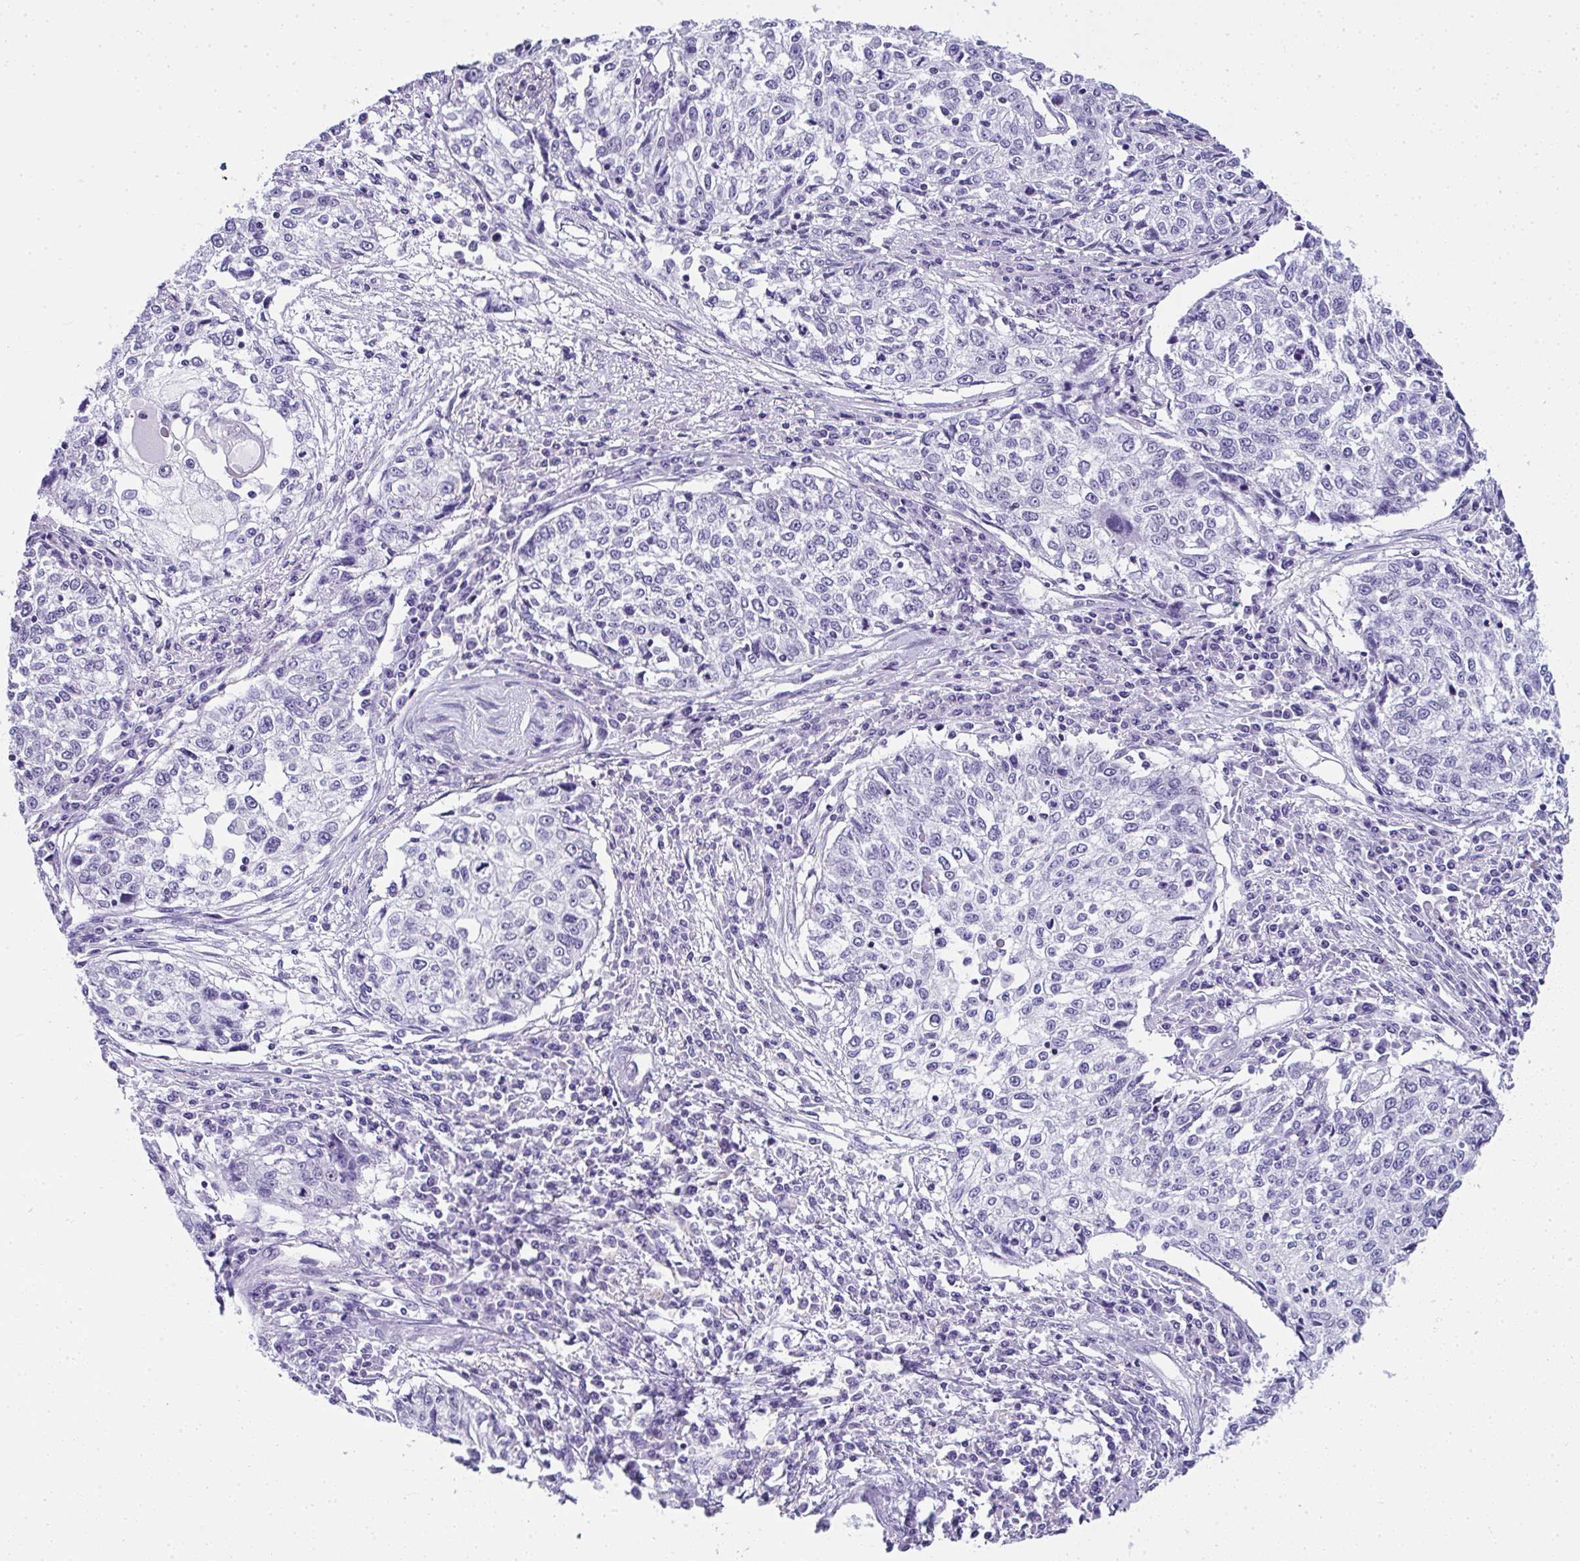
{"staining": {"intensity": "negative", "quantity": "none", "location": "none"}, "tissue": "cervical cancer", "cell_type": "Tumor cells", "image_type": "cancer", "snomed": [{"axis": "morphology", "description": "Squamous cell carcinoma, NOS"}, {"axis": "topography", "description": "Cervix"}], "caption": "This micrograph is of cervical cancer (squamous cell carcinoma) stained with immunohistochemistry (IHC) to label a protein in brown with the nuclei are counter-stained blue. There is no staining in tumor cells.", "gene": "RNF183", "patient": {"sex": "female", "age": 57}}